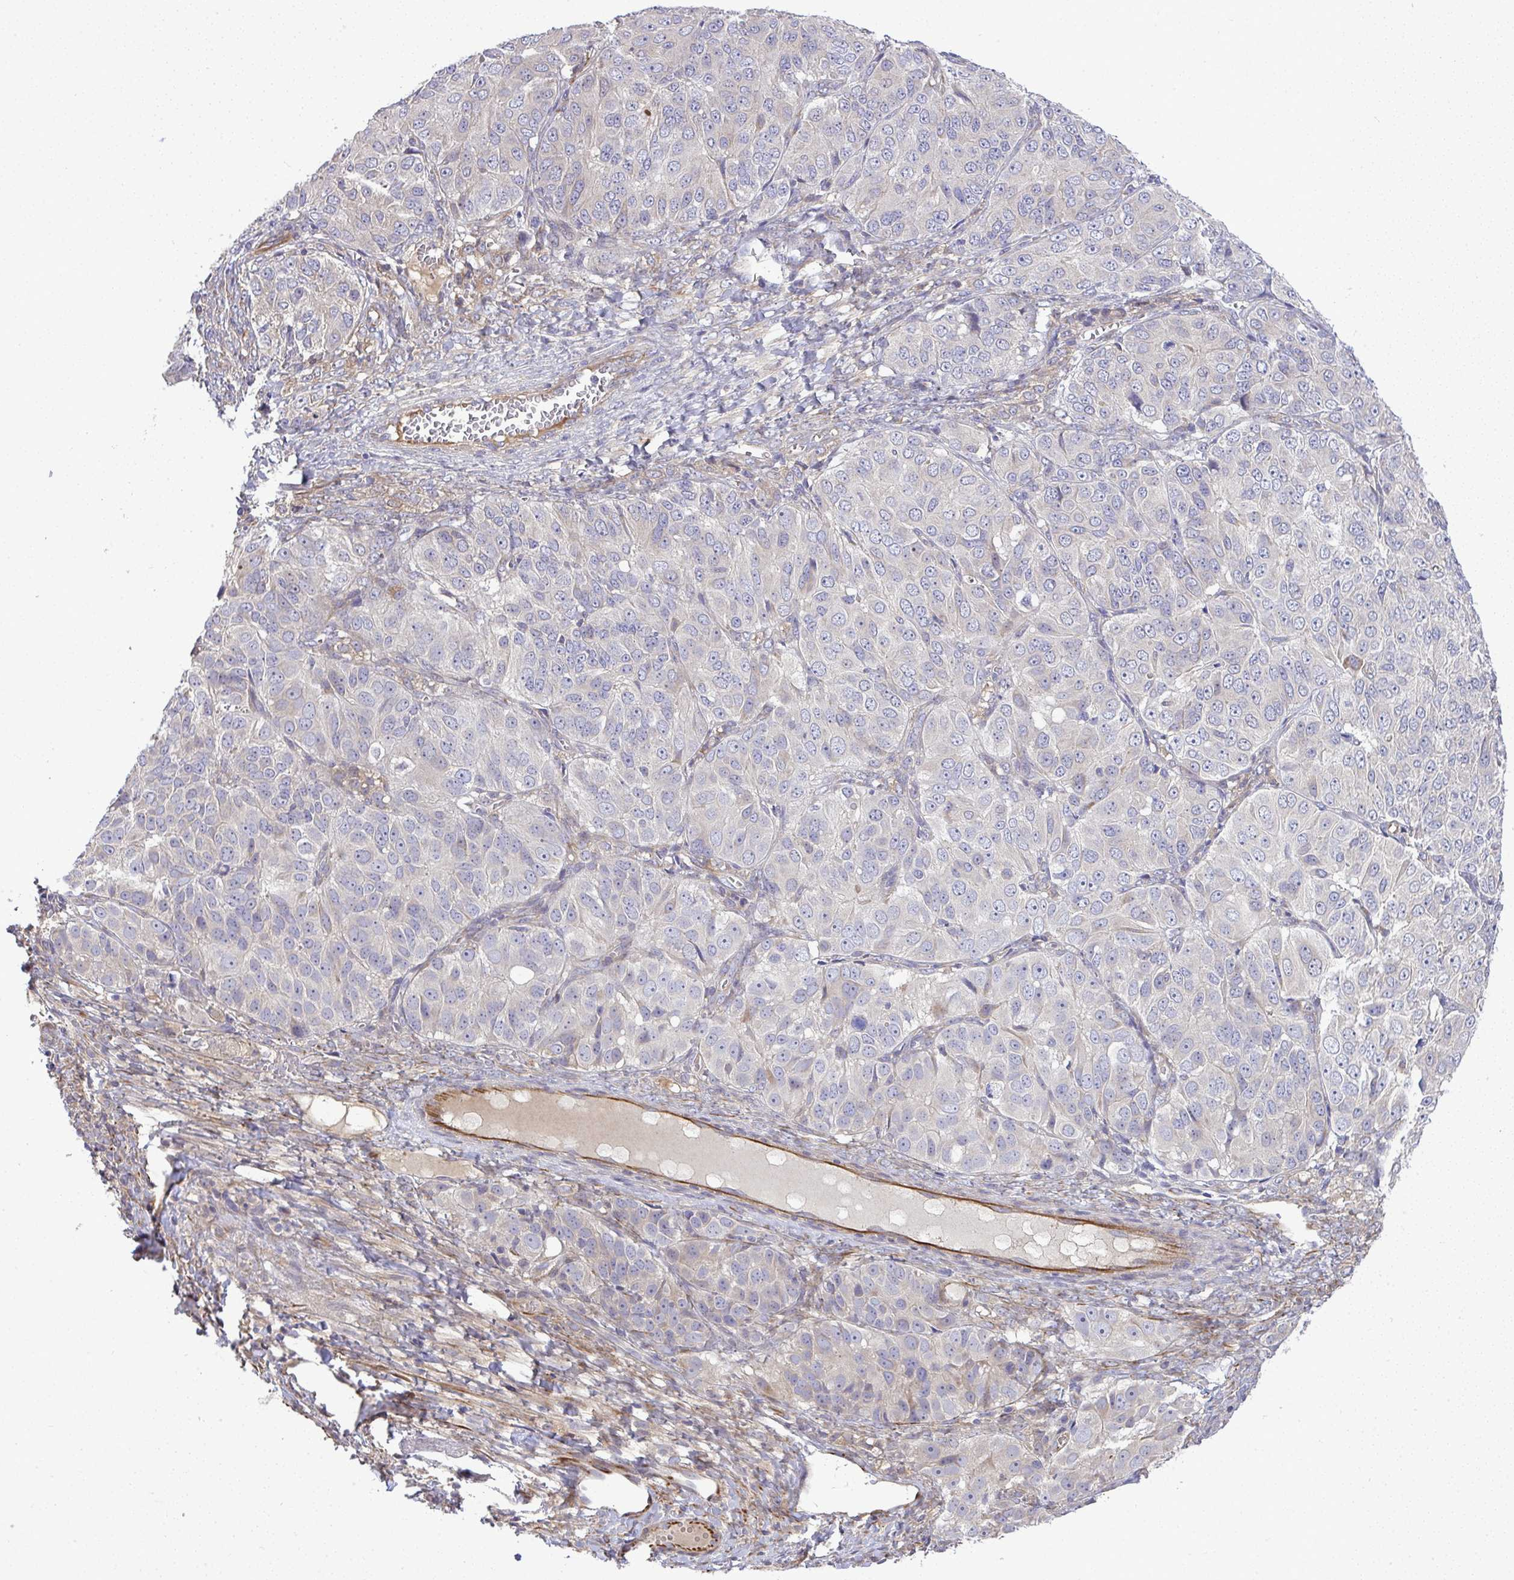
{"staining": {"intensity": "negative", "quantity": "none", "location": "none"}, "tissue": "ovarian cancer", "cell_type": "Tumor cells", "image_type": "cancer", "snomed": [{"axis": "morphology", "description": "Carcinoma, endometroid"}, {"axis": "topography", "description": "Ovary"}], "caption": "Immunohistochemistry (IHC) image of neoplastic tissue: ovarian cancer stained with DAB exhibits no significant protein staining in tumor cells.", "gene": "GRID2", "patient": {"sex": "female", "age": 51}}